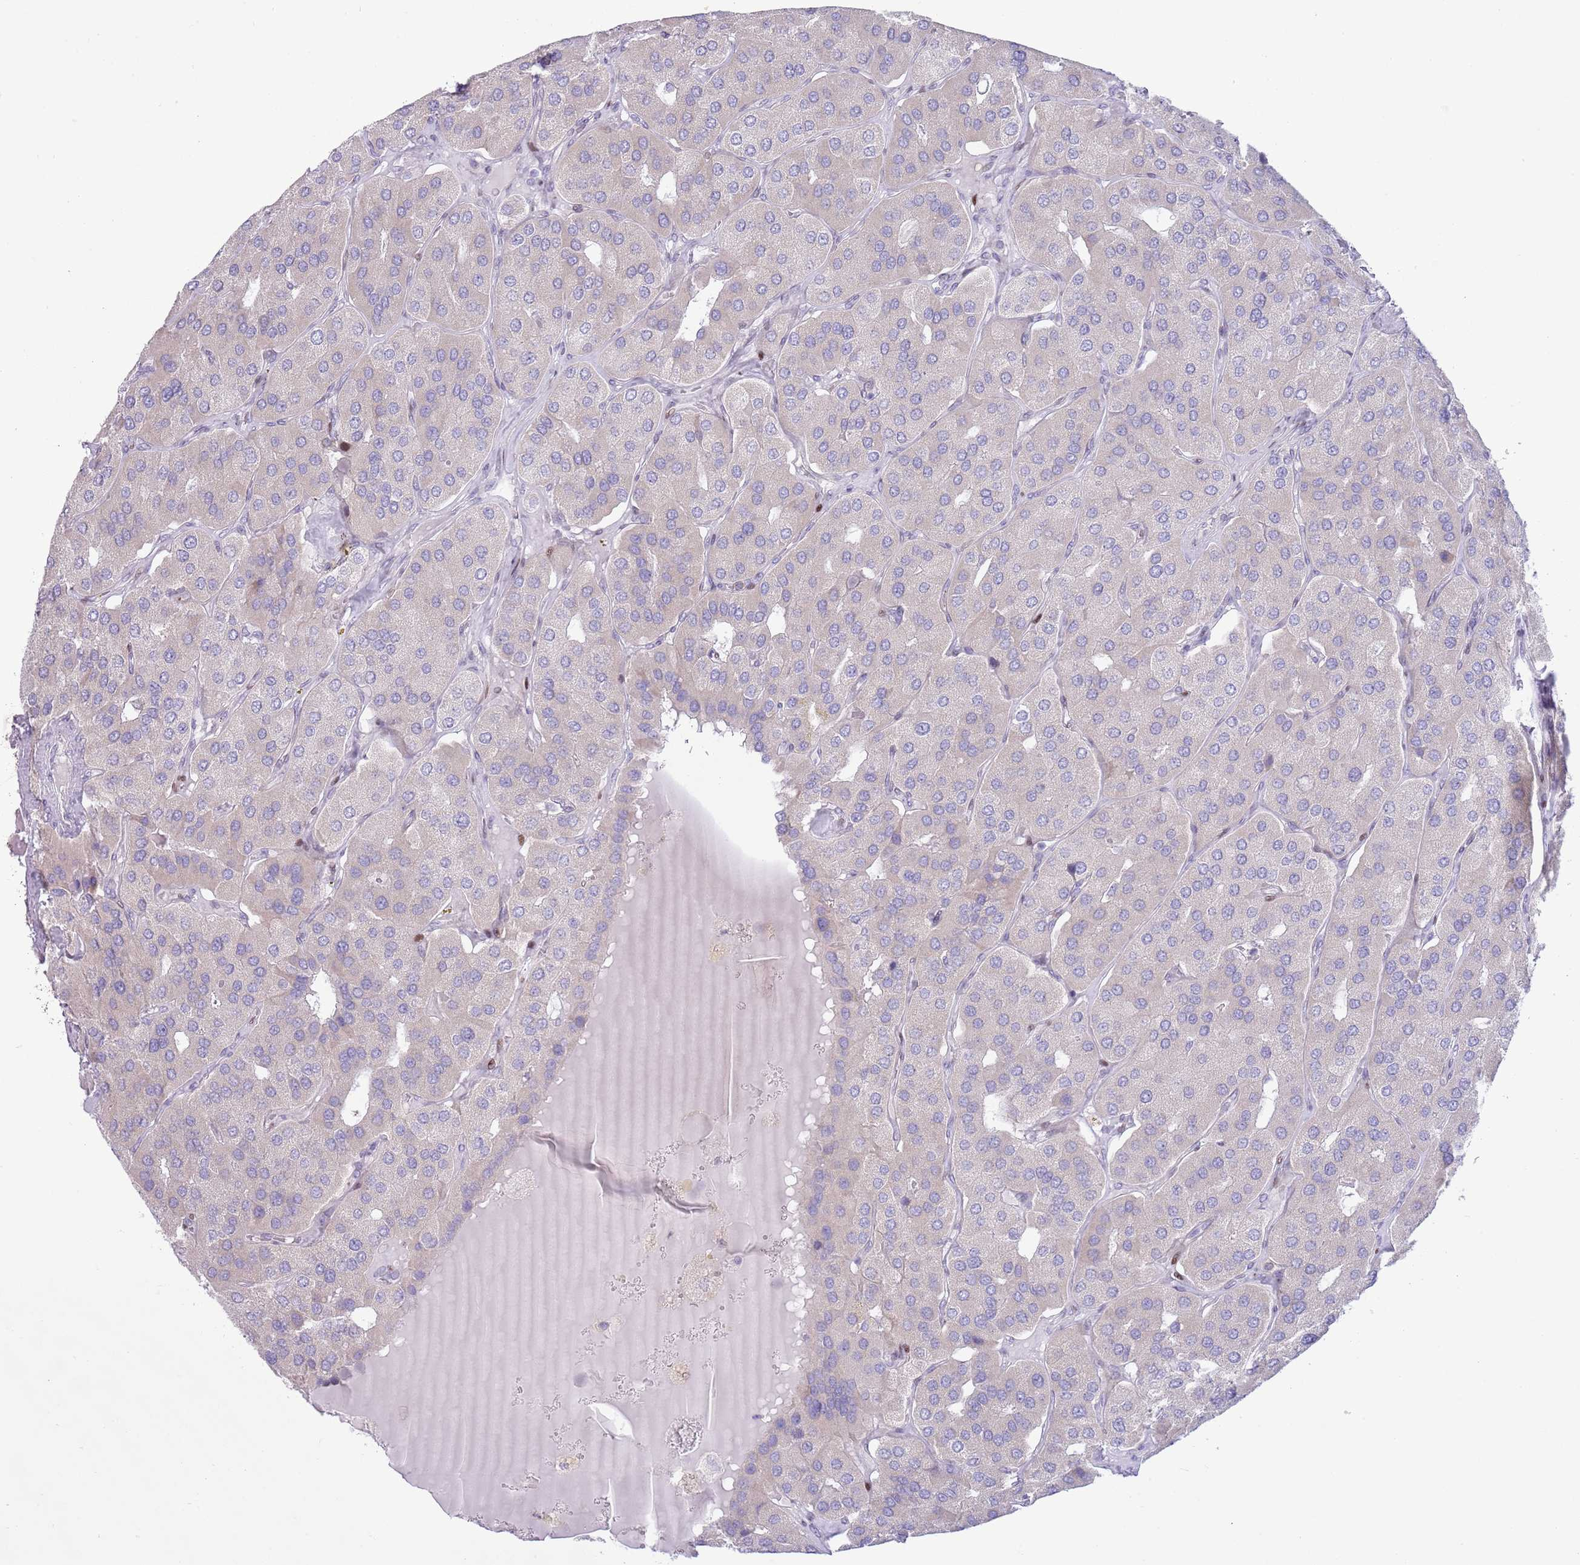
{"staining": {"intensity": "negative", "quantity": "none", "location": "none"}, "tissue": "parathyroid gland", "cell_type": "Glandular cells", "image_type": "normal", "snomed": [{"axis": "morphology", "description": "Normal tissue, NOS"}, {"axis": "morphology", "description": "Adenoma, NOS"}, {"axis": "topography", "description": "Parathyroid gland"}], "caption": "This is a photomicrograph of immunohistochemistry staining of benign parathyroid gland, which shows no staining in glandular cells. The staining was performed using DAB (3,3'-diaminobenzidine) to visualize the protein expression in brown, while the nuclei were stained in blue with hematoxylin (Magnification: 20x).", "gene": "ANO8", "patient": {"sex": "female", "age": 86}}